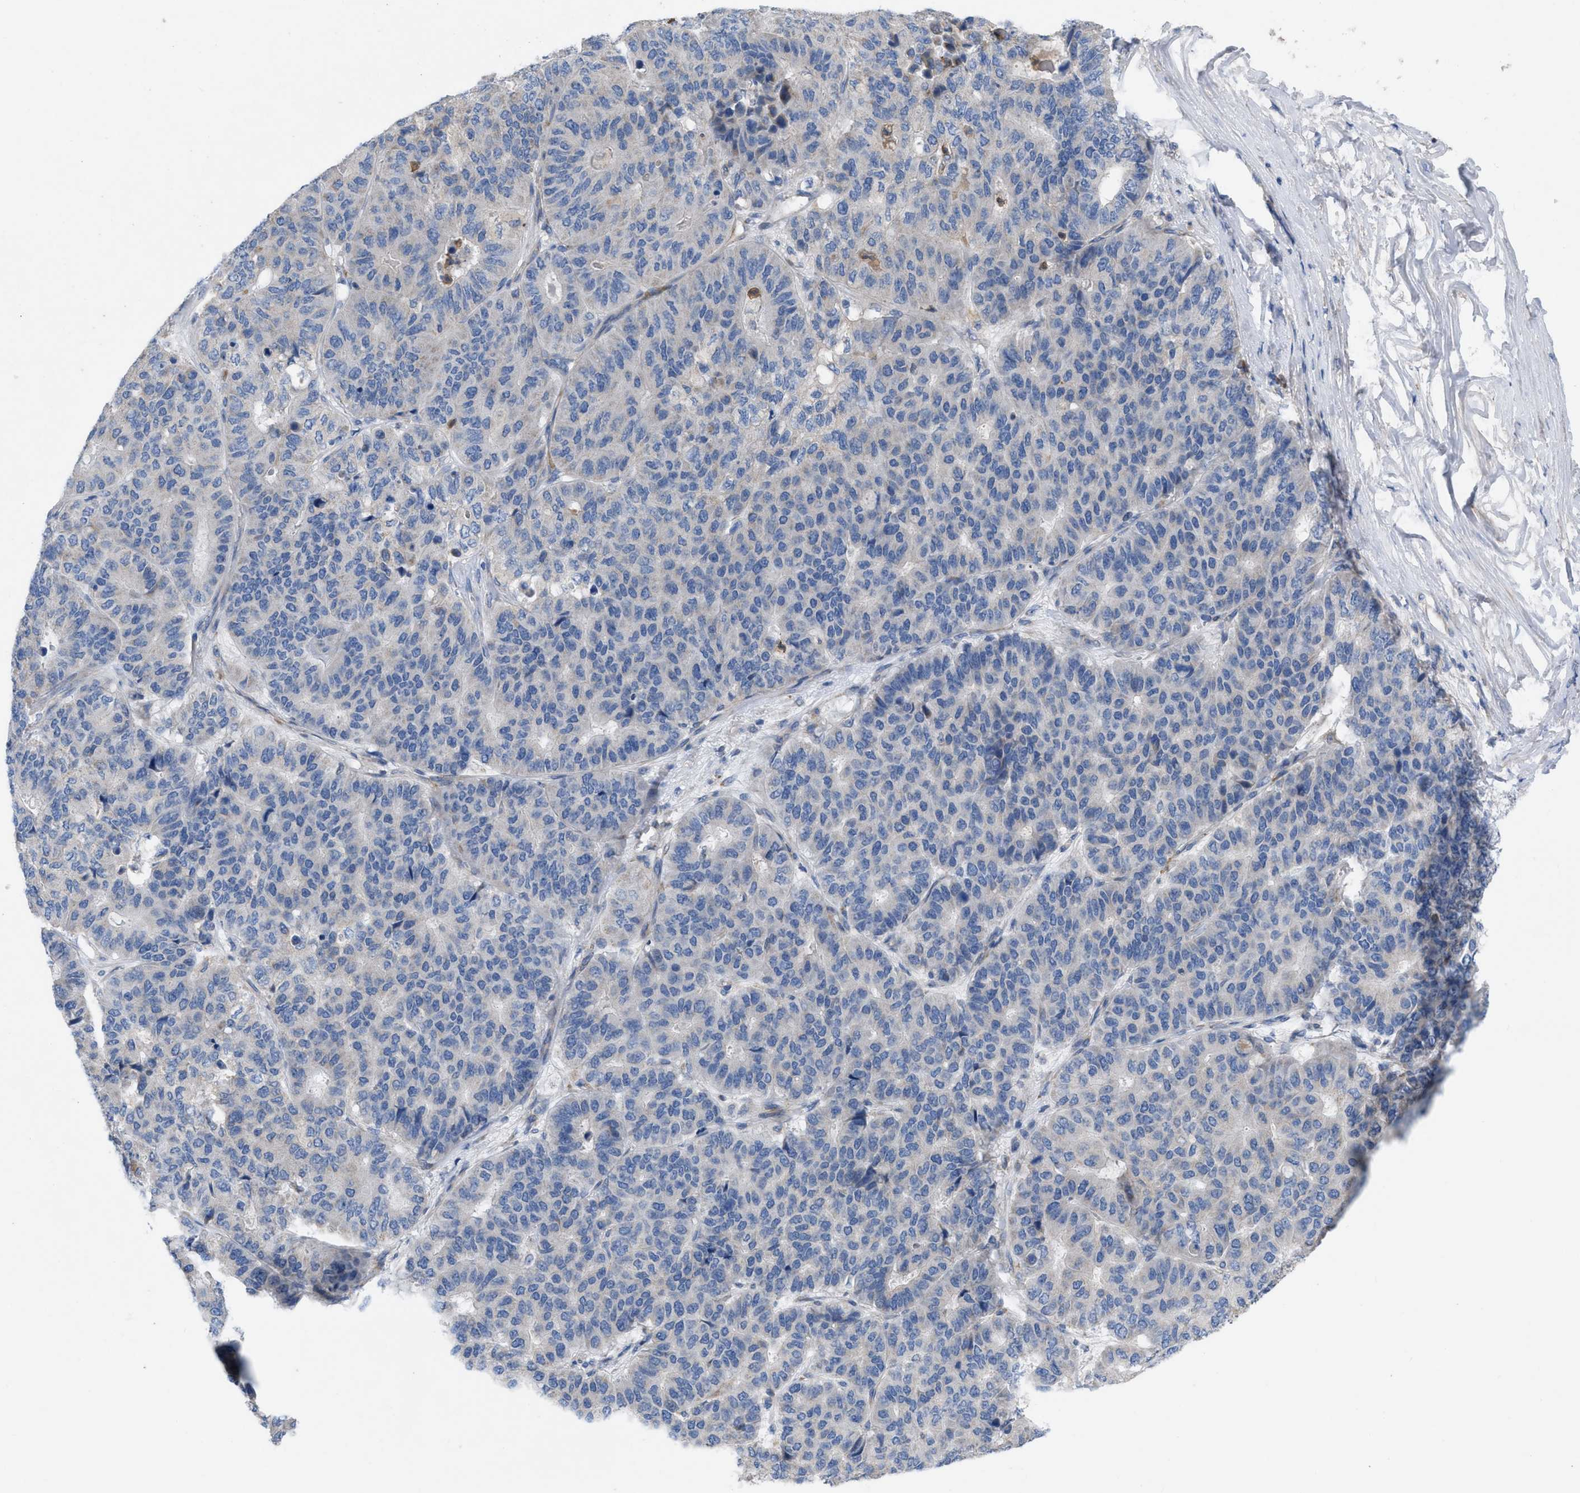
{"staining": {"intensity": "negative", "quantity": "none", "location": "none"}, "tissue": "pancreatic cancer", "cell_type": "Tumor cells", "image_type": "cancer", "snomed": [{"axis": "morphology", "description": "Adenocarcinoma, NOS"}, {"axis": "topography", "description": "Pancreas"}], "caption": "Pancreatic adenocarcinoma stained for a protein using immunohistochemistry reveals no positivity tumor cells.", "gene": "PLPPR5", "patient": {"sex": "male", "age": 50}}